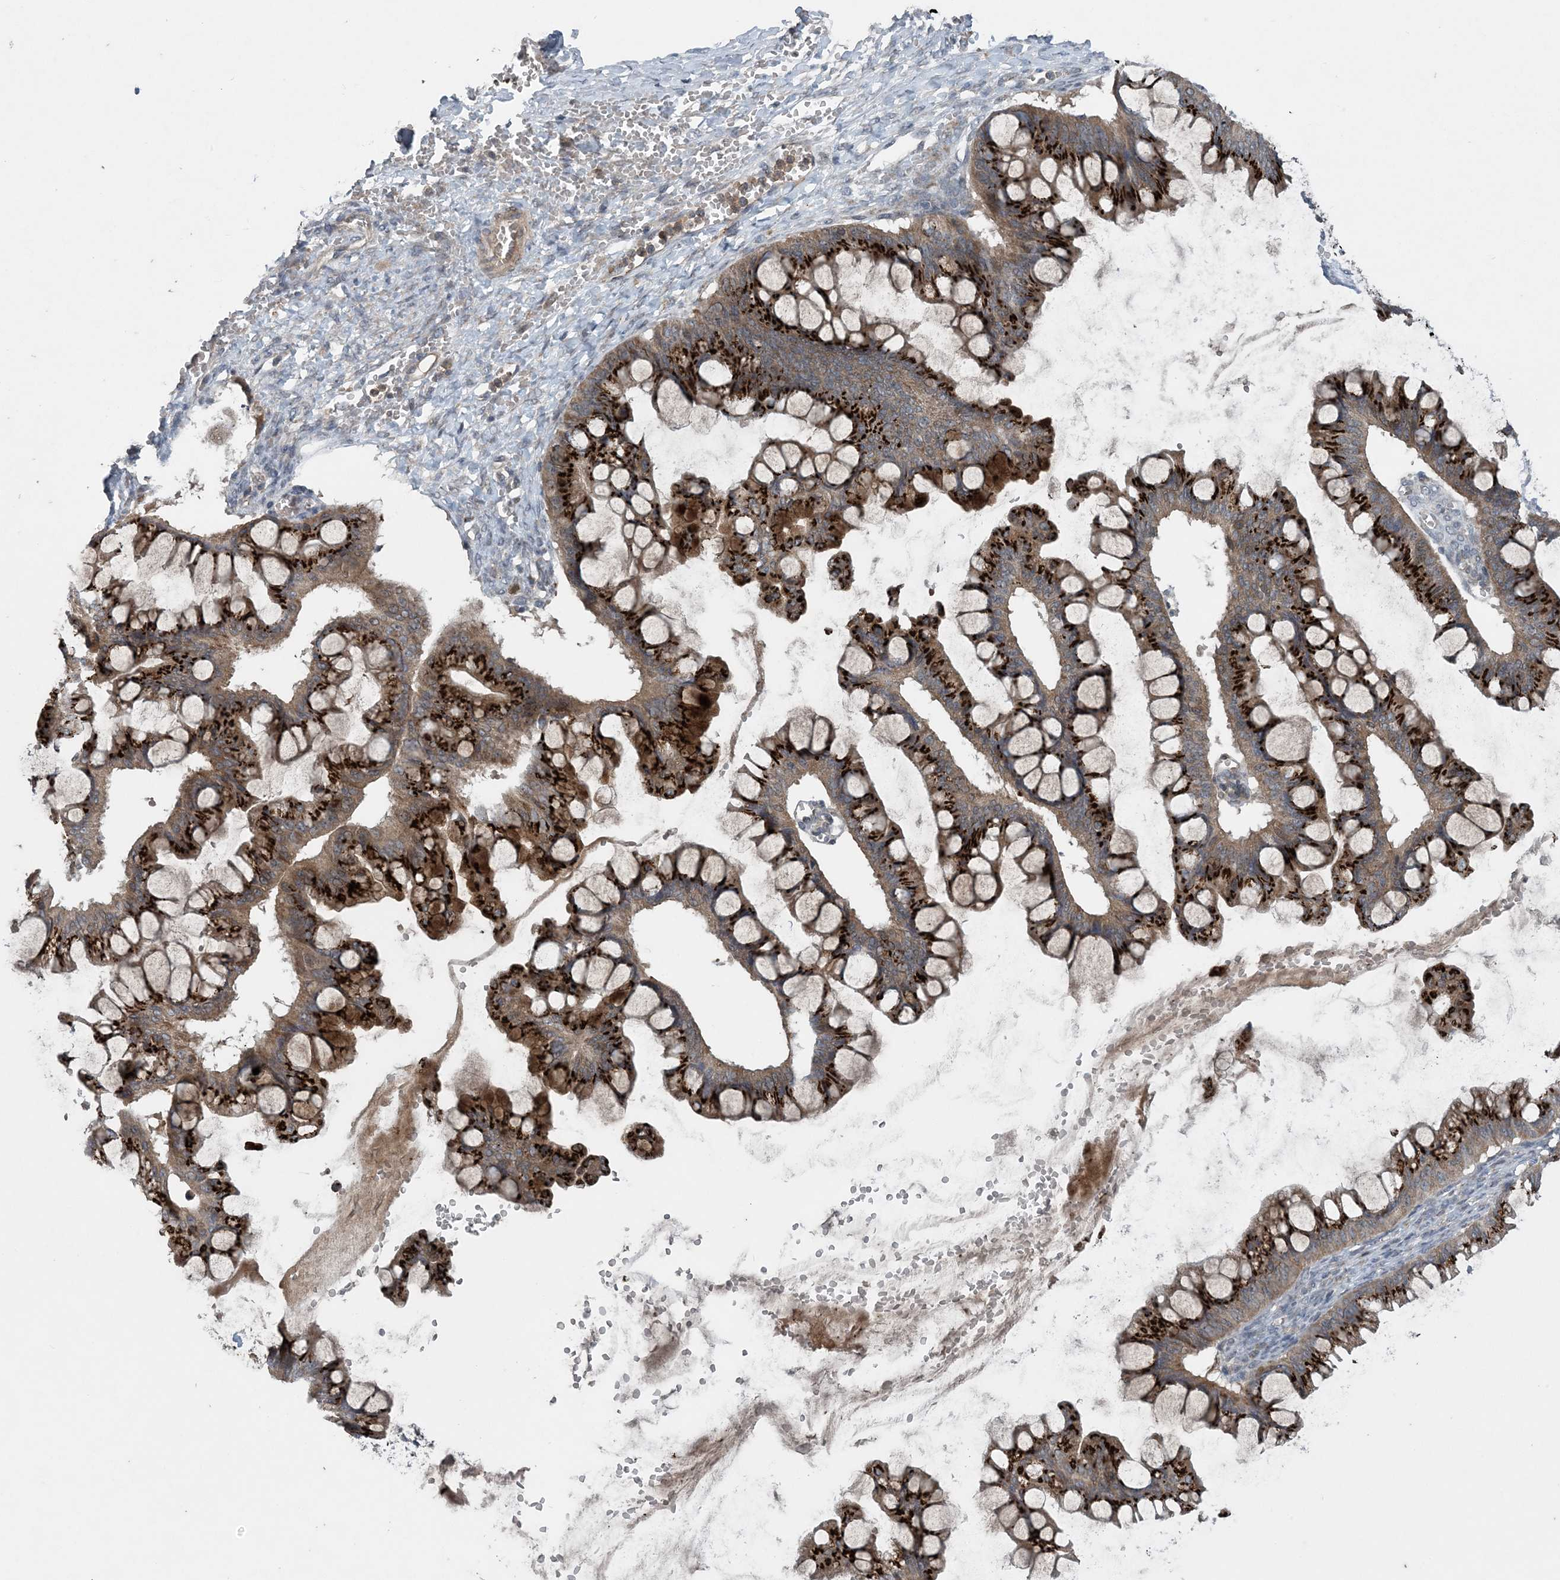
{"staining": {"intensity": "strong", "quantity": ">75%", "location": "cytoplasmic/membranous"}, "tissue": "ovarian cancer", "cell_type": "Tumor cells", "image_type": "cancer", "snomed": [{"axis": "morphology", "description": "Cystadenocarcinoma, mucinous, NOS"}, {"axis": "topography", "description": "Ovary"}], "caption": "Immunohistochemistry (IHC) image of mucinous cystadenocarcinoma (ovarian) stained for a protein (brown), which demonstrates high levels of strong cytoplasmic/membranous positivity in about >75% of tumor cells.", "gene": "MYO9B", "patient": {"sex": "female", "age": 73}}